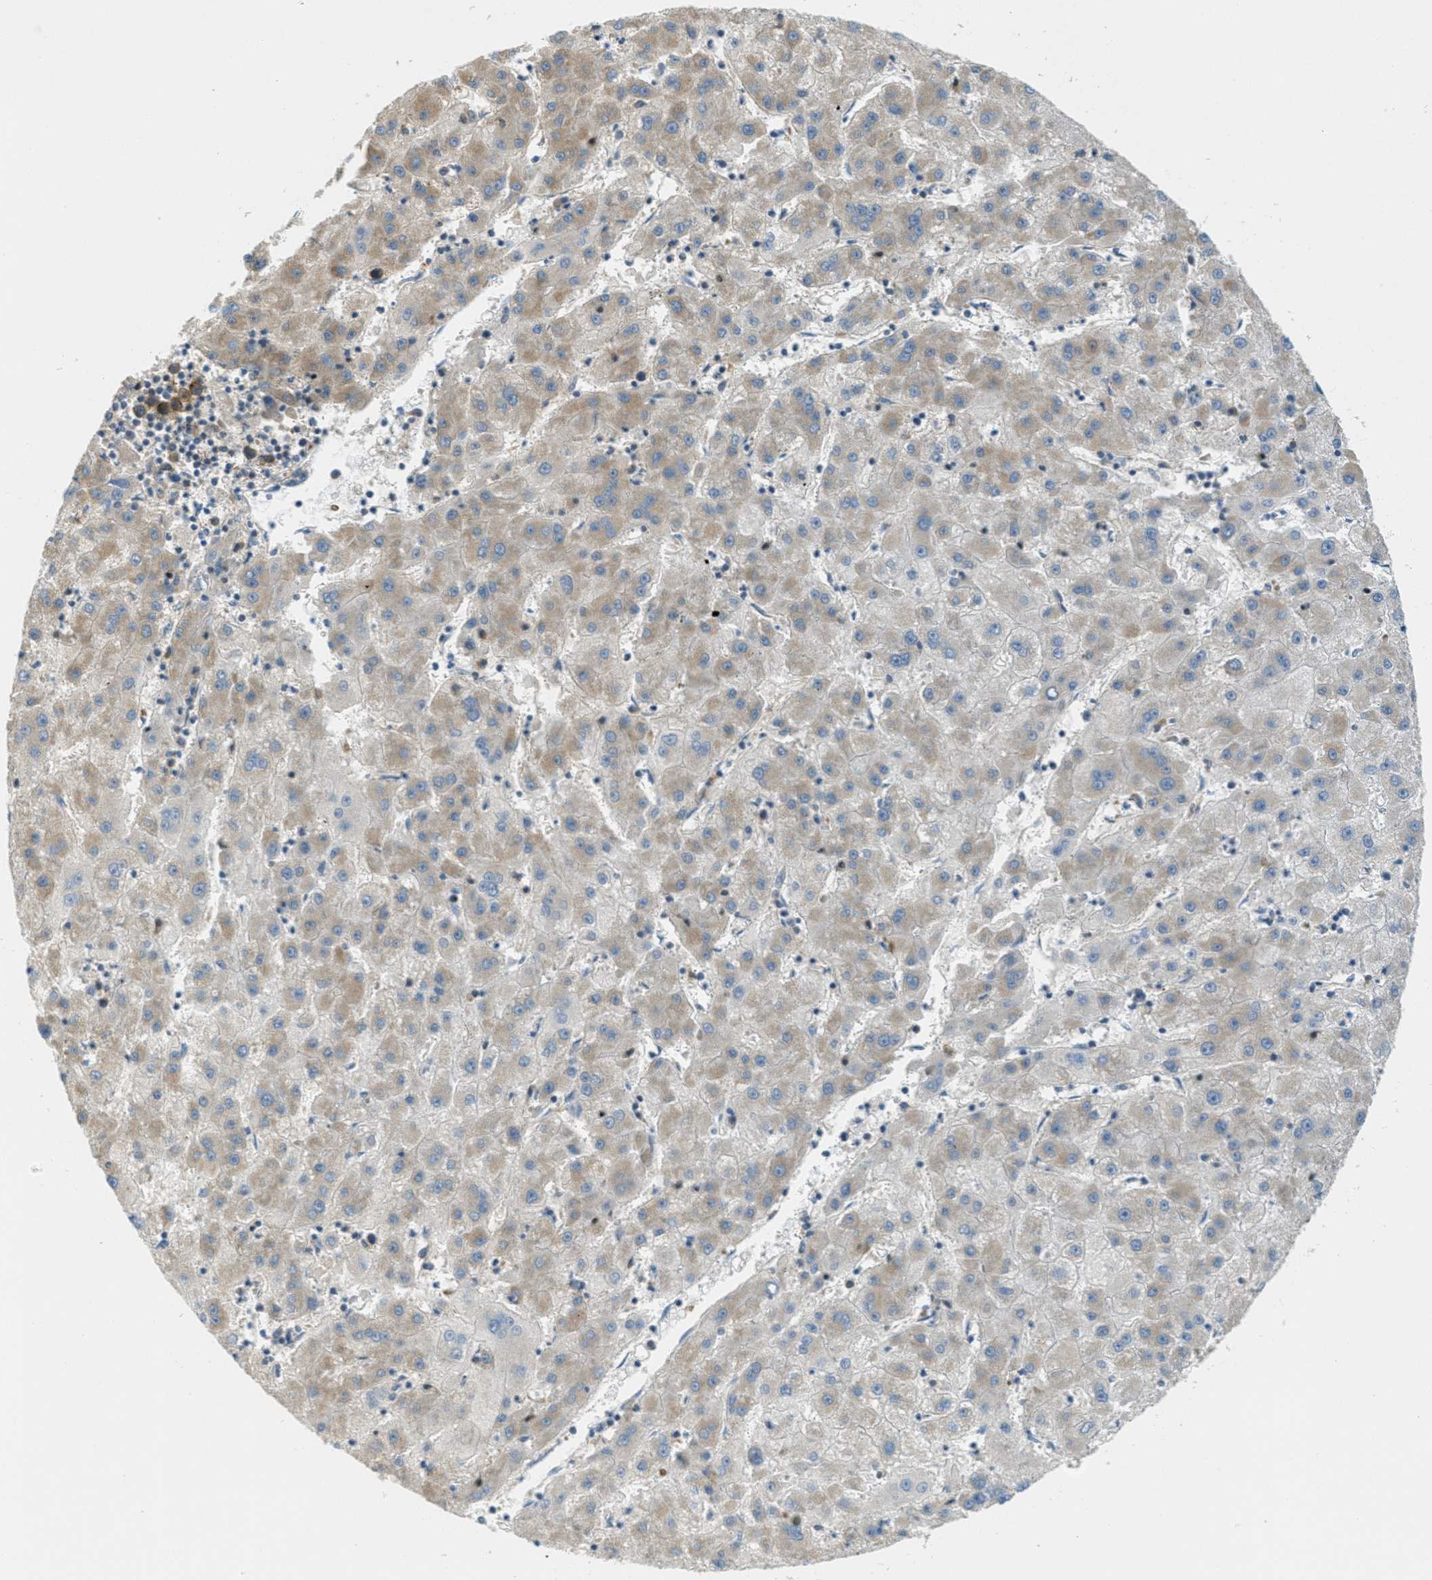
{"staining": {"intensity": "negative", "quantity": "none", "location": "none"}, "tissue": "liver cancer", "cell_type": "Tumor cells", "image_type": "cancer", "snomed": [{"axis": "morphology", "description": "Carcinoma, Hepatocellular, NOS"}, {"axis": "topography", "description": "Liver"}], "caption": "DAB immunohistochemical staining of human liver hepatocellular carcinoma displays no significant positivity in tumor cells.", "gene": "JCAD", "patient": {"sex": "male", "age": 72}}